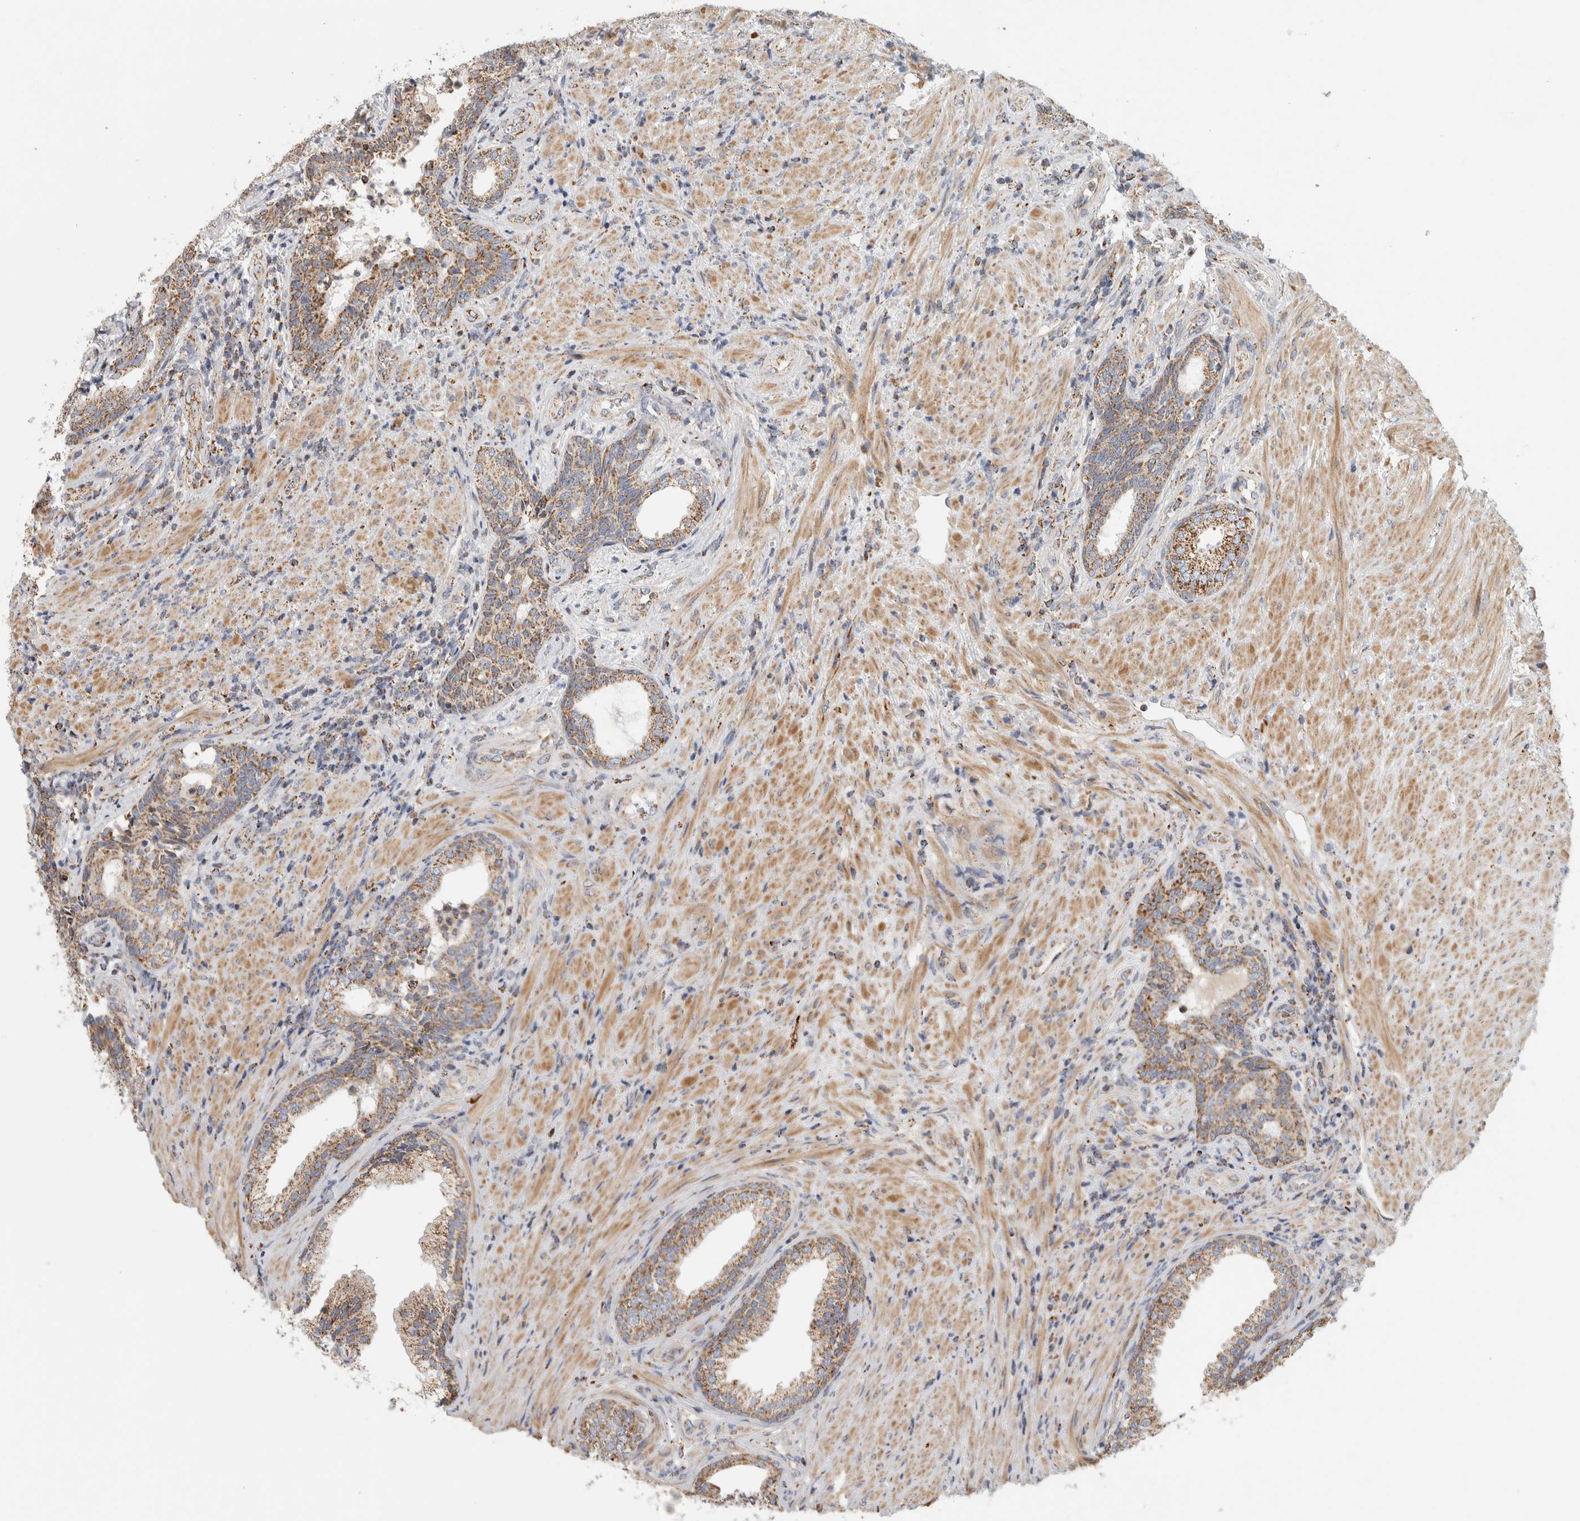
{"staining": {"intensity": "moderate", "quantity": ">75%", "location": "cytoplasmic/membranous"}, "tissue": "prostate", "cell_type": "Glandular cells", "image_type": "normal", "snomed": [{"axis": "morphology", "description": "Normal tissue, NOS"}, {"axis": "topography", "description": "Prostate"}], "caption": "High-power microscopy captured an immunohistochemistry (IHC) photomicrograph of normal prostate, revealing moderate cytoplasmic/membranous staining in approximately >75% of glandular cells. Immunohistochemistry (ihc) stains the protein of interest in brown and the nuclei are stained blue.", "gene": "ST8SIA1", "patient": {"sex": "male", "age": 76}}